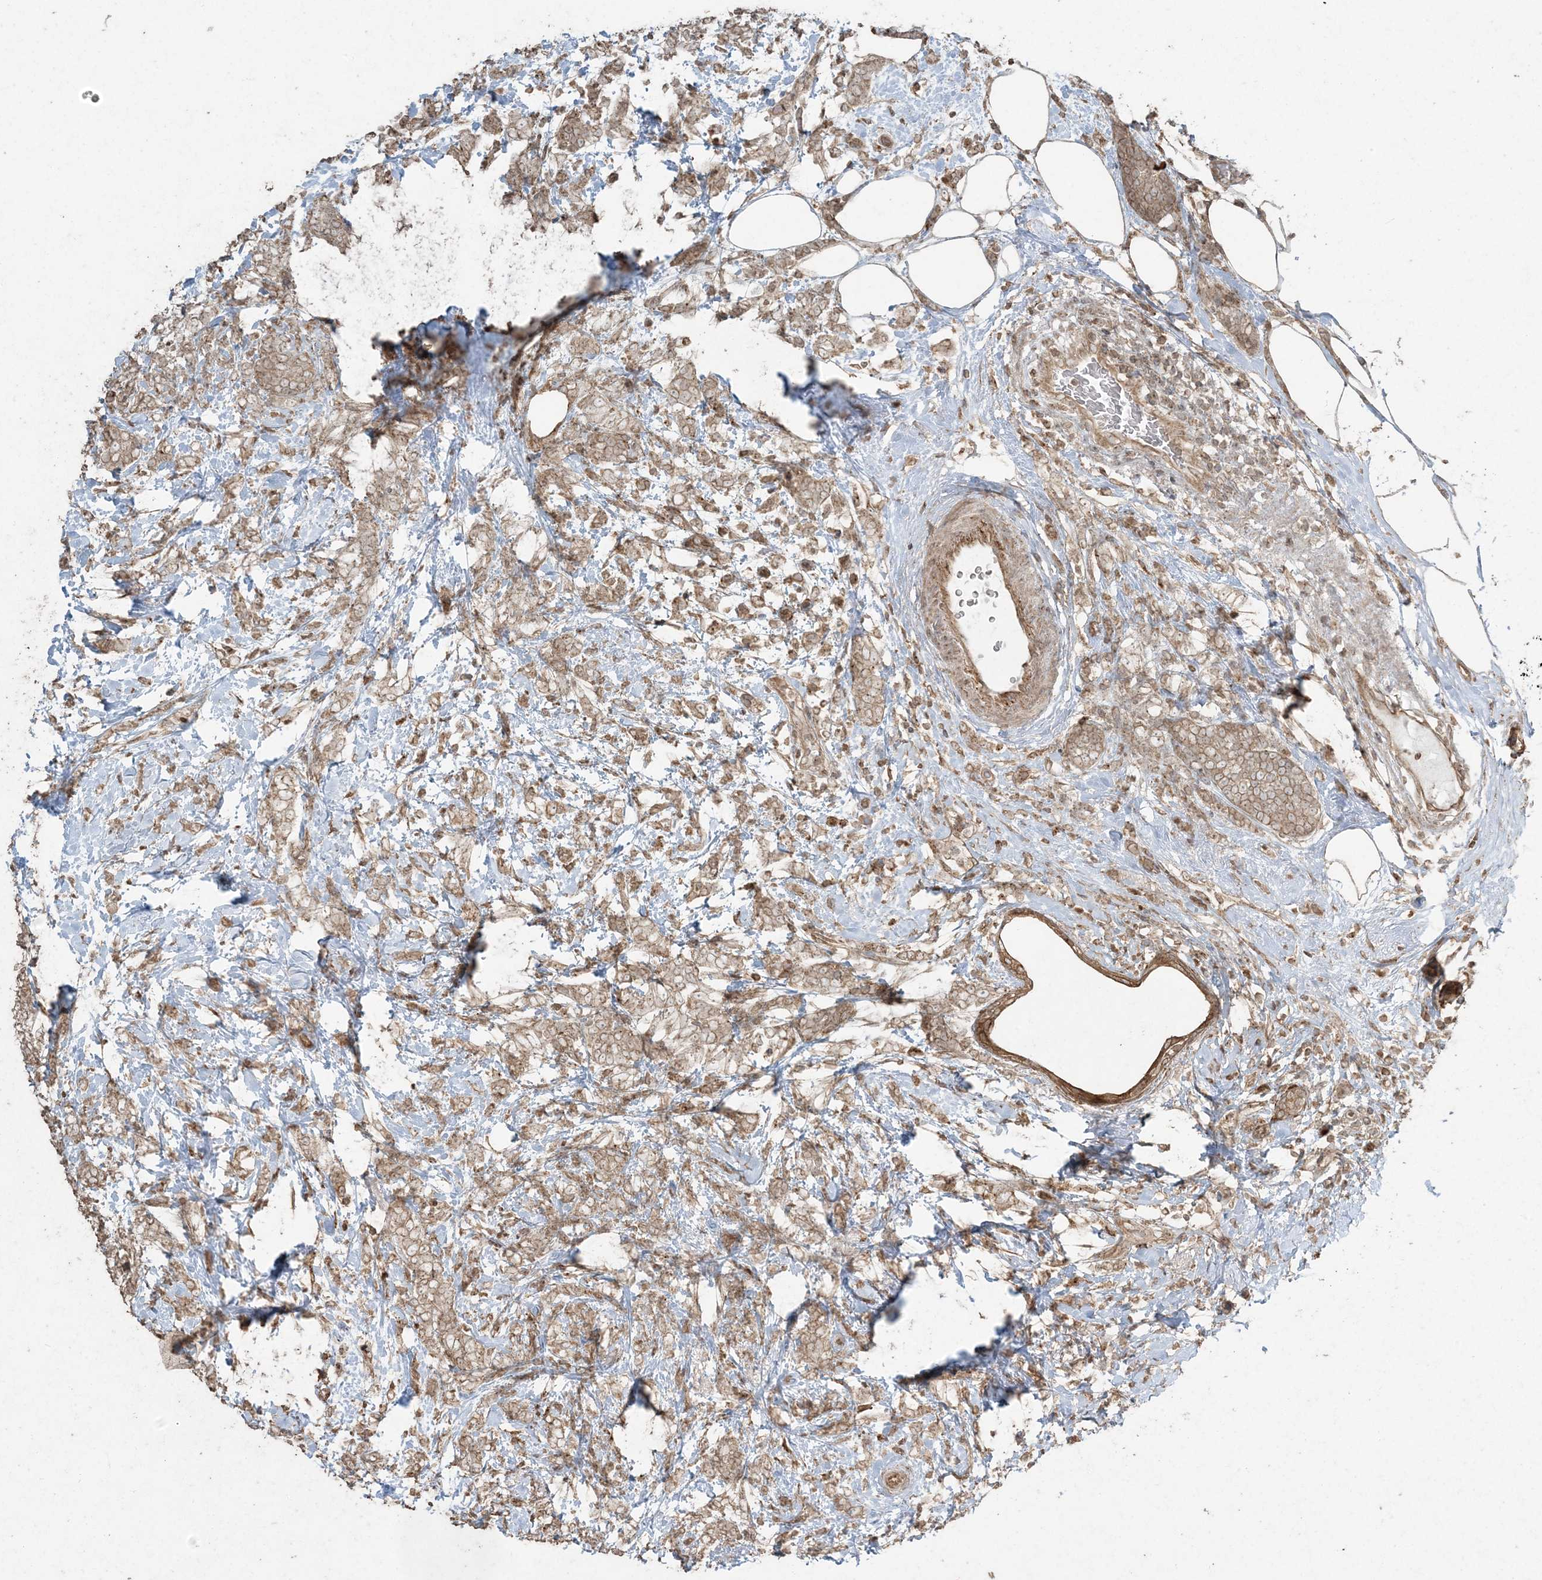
{"staining": {"intensity": "moderate", "quantity": ">75%", "location": "cytoplasmic/membranous"}, "tissue": "breast cancer", "cell_type": "Tumor cells", "image_type": "cancer", "snomed": [{"axis": "morphology", "description": "Lobular carcinoma"}, {"axis": "topography", "description": "Breast"}], "caption": "Lobular carcinoma (breast) stained with a protein marker shows moderate staining in tumor cells.", "gene": "DDX19B", "patient": {"sex": "female", "age": 58}}